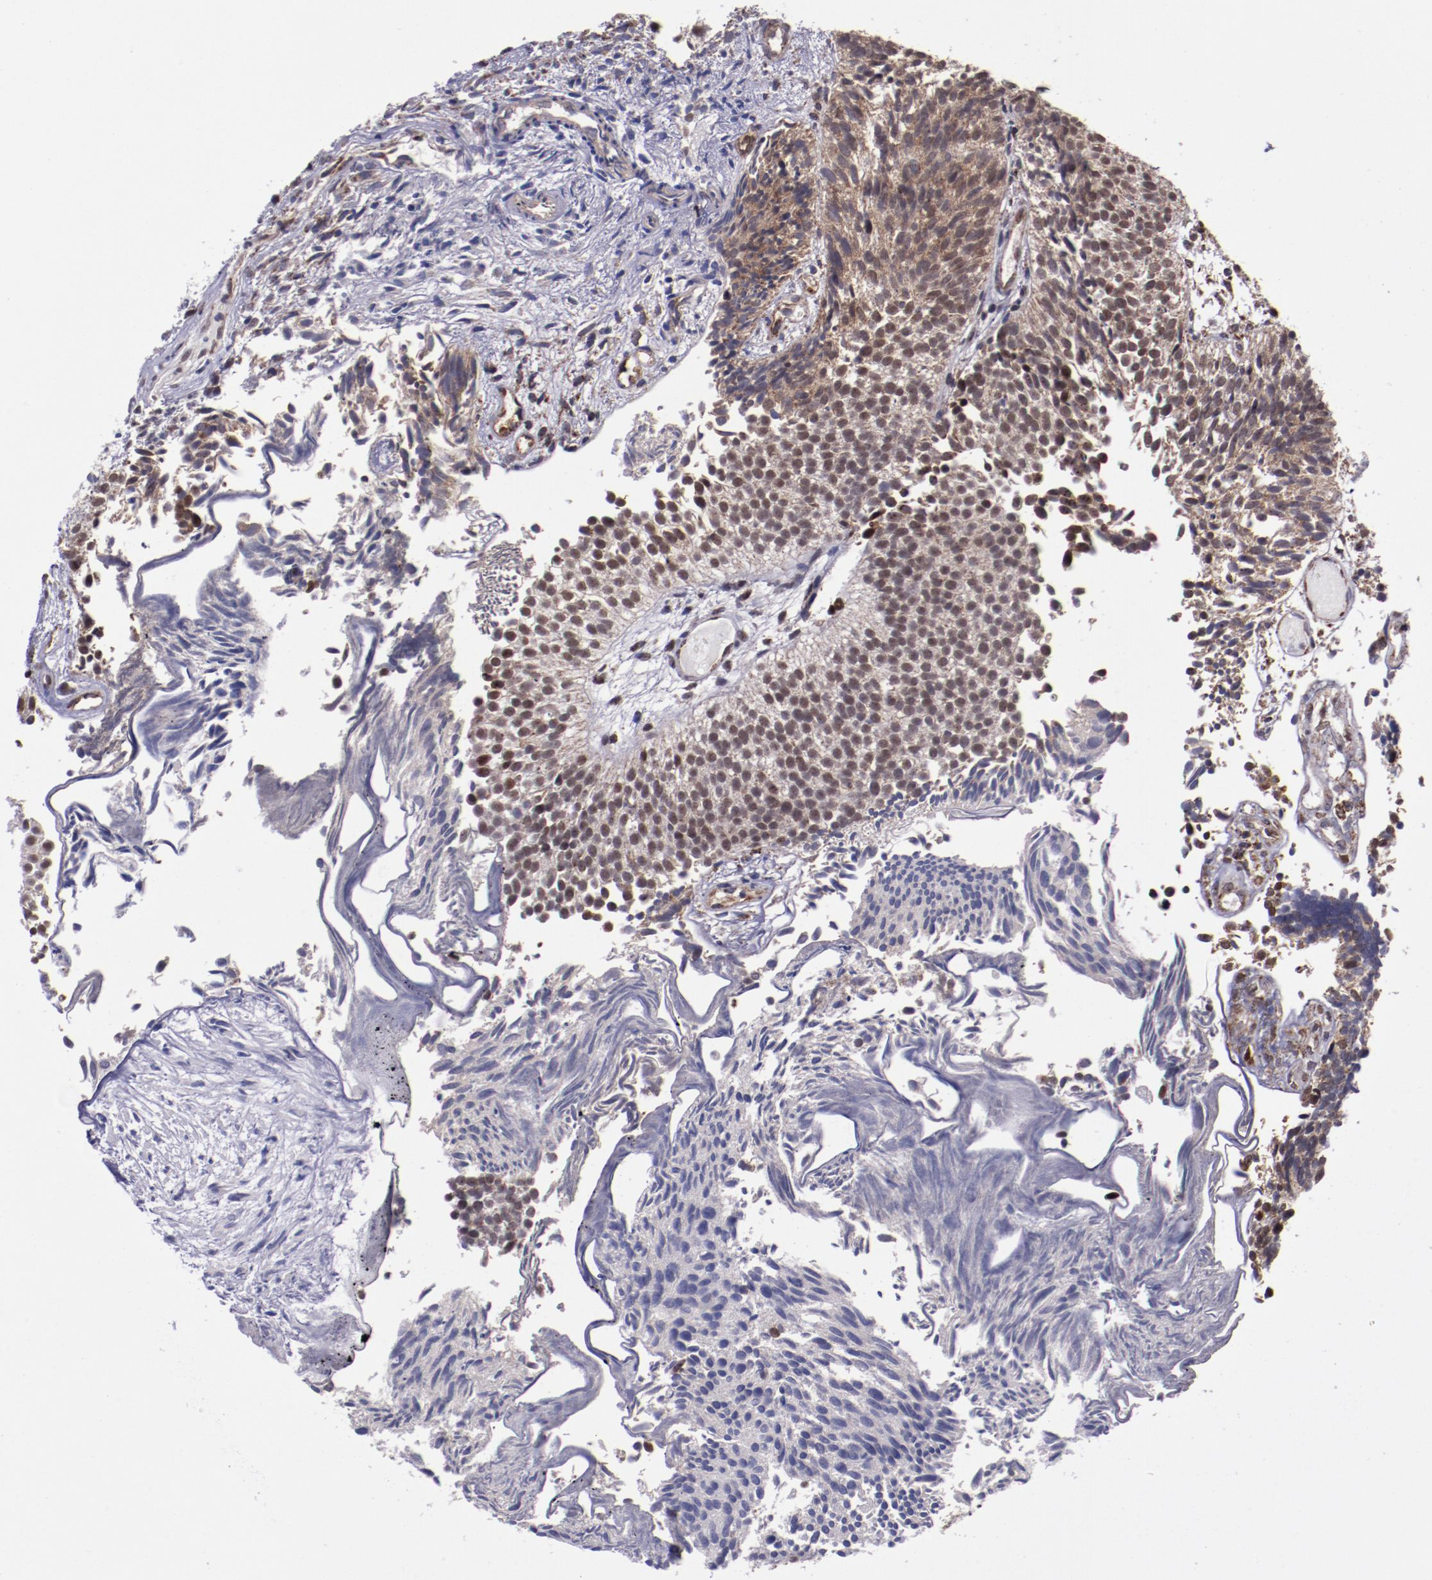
{"staining": {"intensity": "moderate", "quantity": "25%-75%", "location": "cytoplasmic/membranous,nuclear"}, "tissue": "urothelial cancer", "cell_type": "Tumor cells", "image_type": "cancer", "snomed": [{"axis": "morphology", "description": "Urothelial carcinoma, Low grade"}, {"axis": "topography", "description": "Urinary bladder"}], "caption": "Urothelial carcinoma (low-grade) was stained to show a protein in brown. There is medium levels of moderate cytoplasmic/membranous and nuclear expression in approximately 25%-75% of tumor cells.", "gene": "LONP1", "patient": {"sex": "male", "age": 84}}